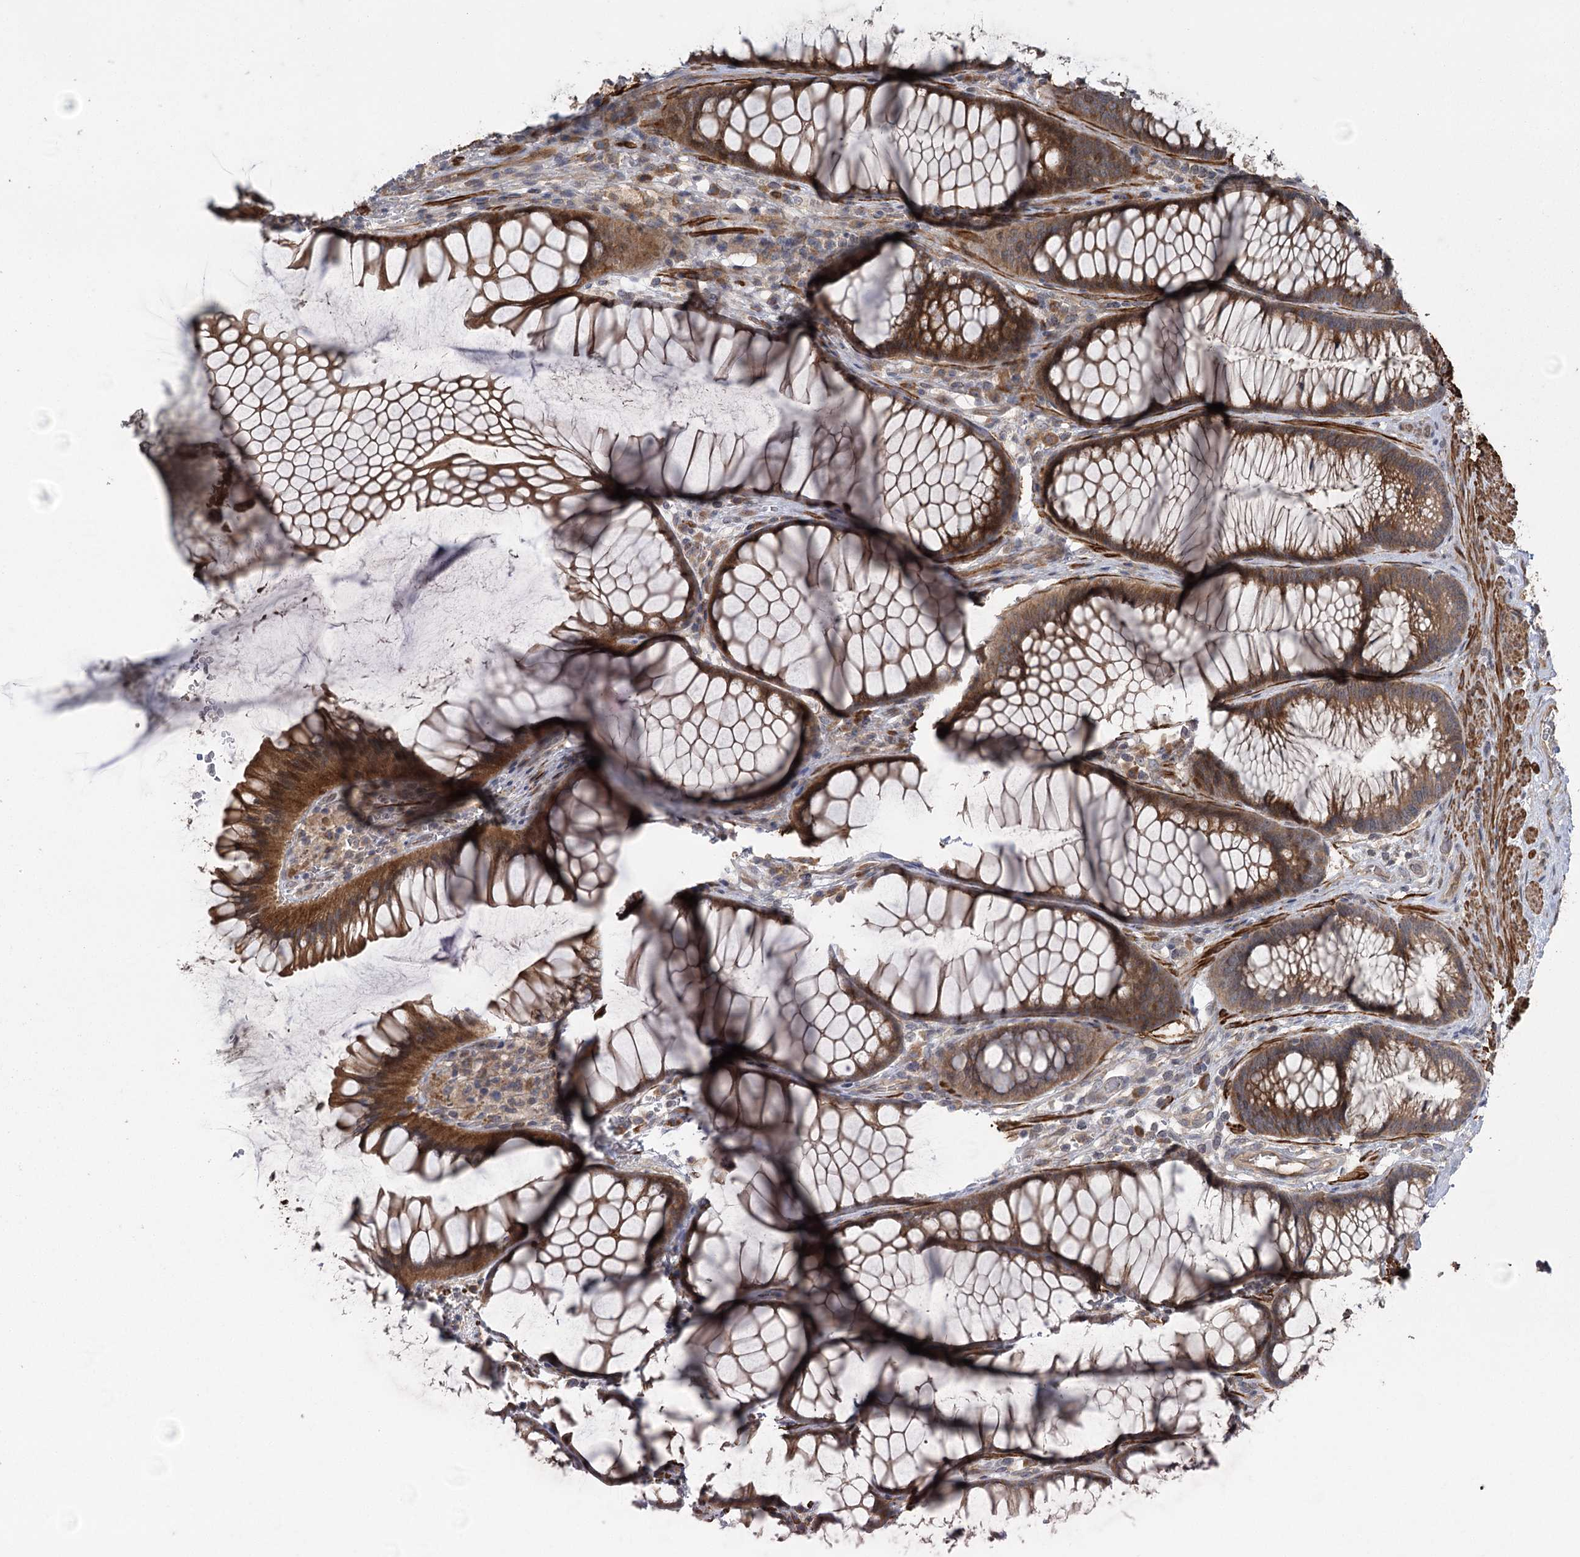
{"staining": {"intensity": "moderate", "quantity": "25%-75%", "location": "cytoplasmic/membranous"}, "tissue": "colon", "cell_type": "Endothelial cells", "image_type": "normal", "snomed": [{"axis": "morphology", "description": "Normal tissue, NOS"}, {"axis": "topography", "description": "Colon"}], "caption": "A histopathology image showing moderate cytoplasmic/membranous positivity in about 25%-75% of endothelial cells in unremarkable colon, as visualized by brown immunohistochemical staining.", "gene": "KCNN2", "patient": {"sex": "female", "age": 82}}